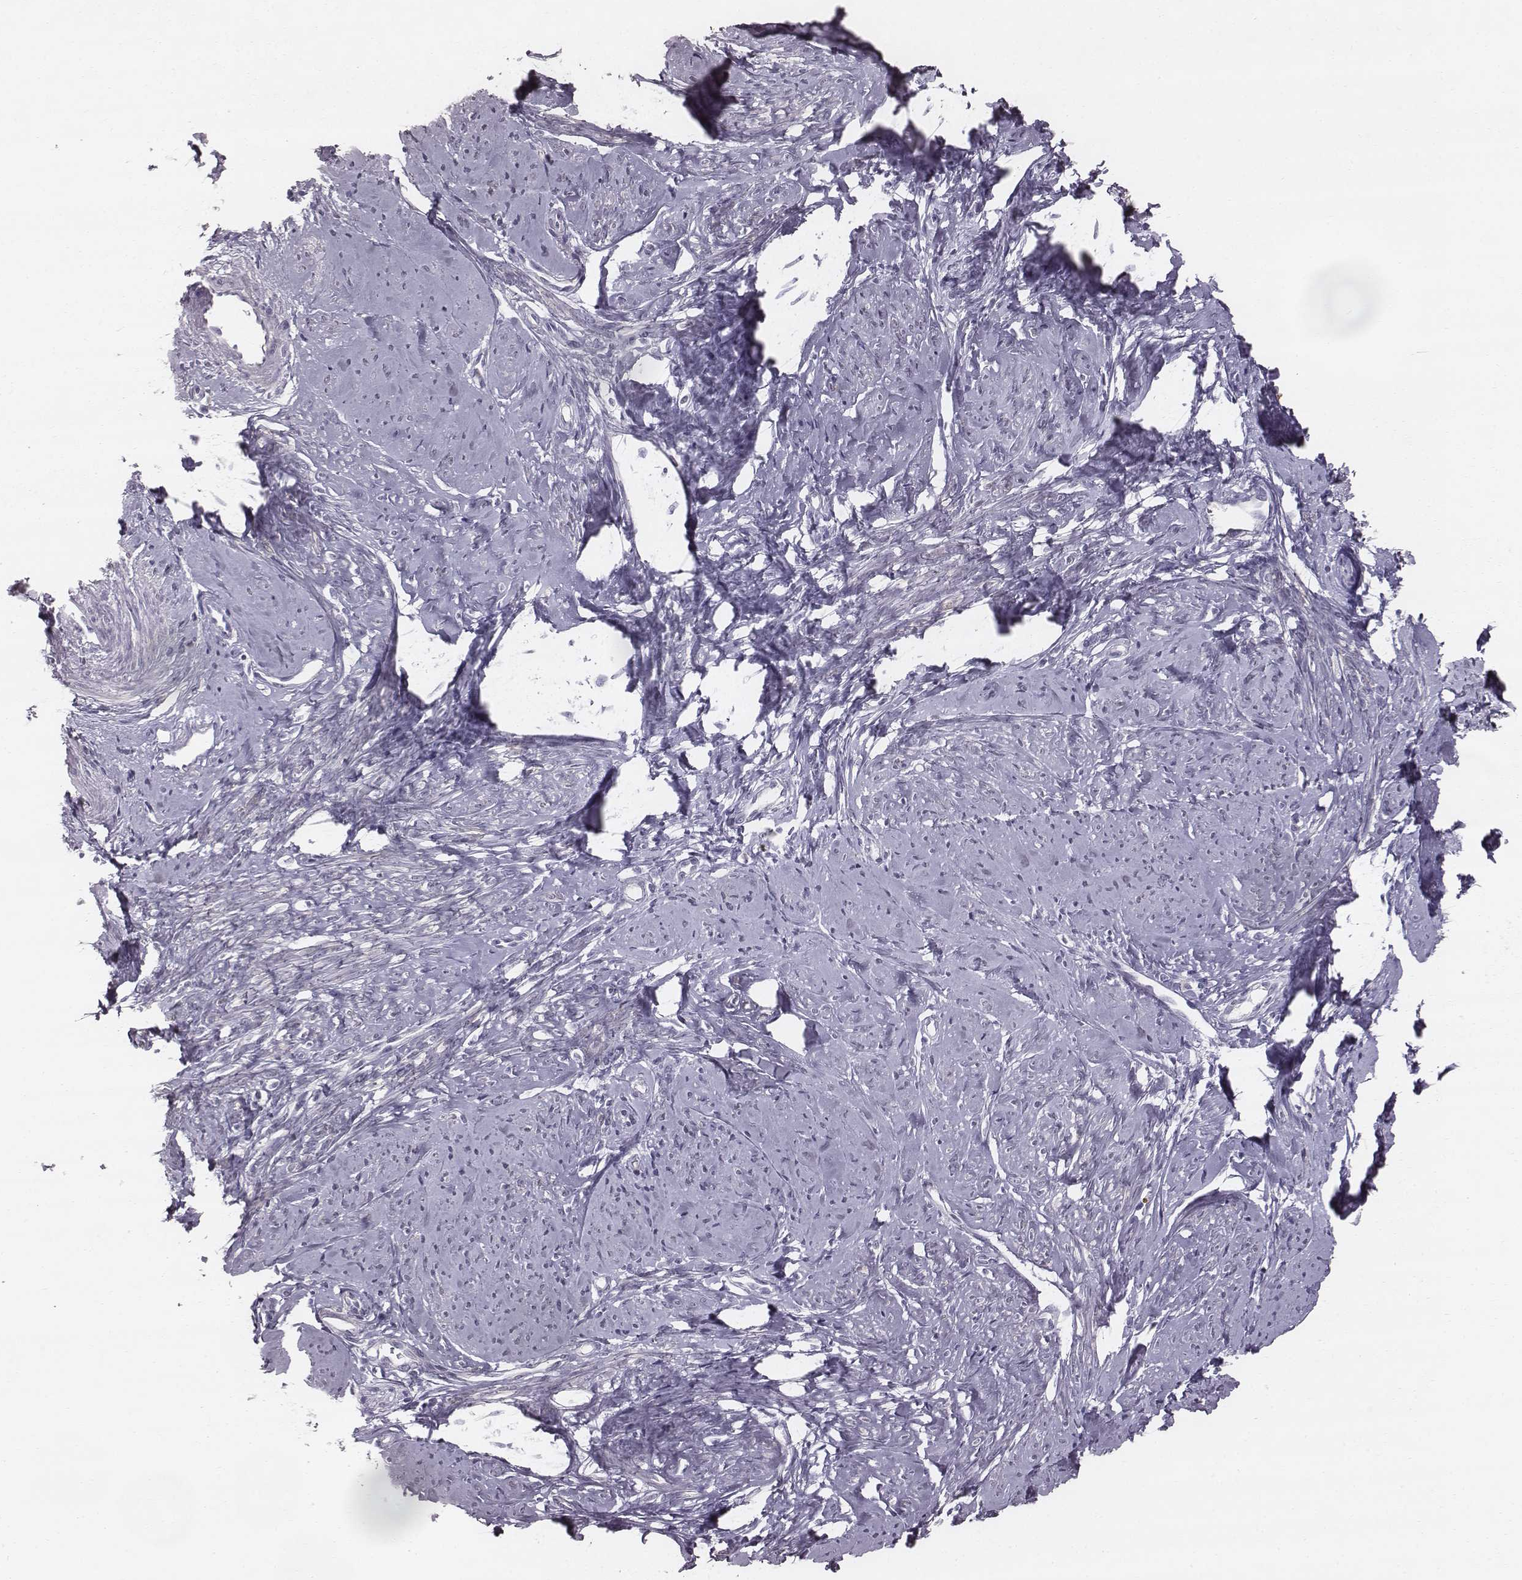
{"staining": {"intensity": "negative", "quantity": "none", "location": "none"}, "tissue": "smooth muscle", "cell_type": "Smooth muscle cells", "image_type": "normal", "snomed": [{"axis": "morphology", "description": "Normal tissue, NOS"}, {"axis": "topography", "description": "Smooth muscle"}], "caption": "High magnification brightfield microscopy of benign smooth muscle stained with DAB (3,3'-diaminobenzidine) (brown) and counterstained with hematoxylin (blue): smooth muscle cells show no significant expression.", "gene": "ENSG00000284762", "patient": {"sex": "female", "age": 48}}